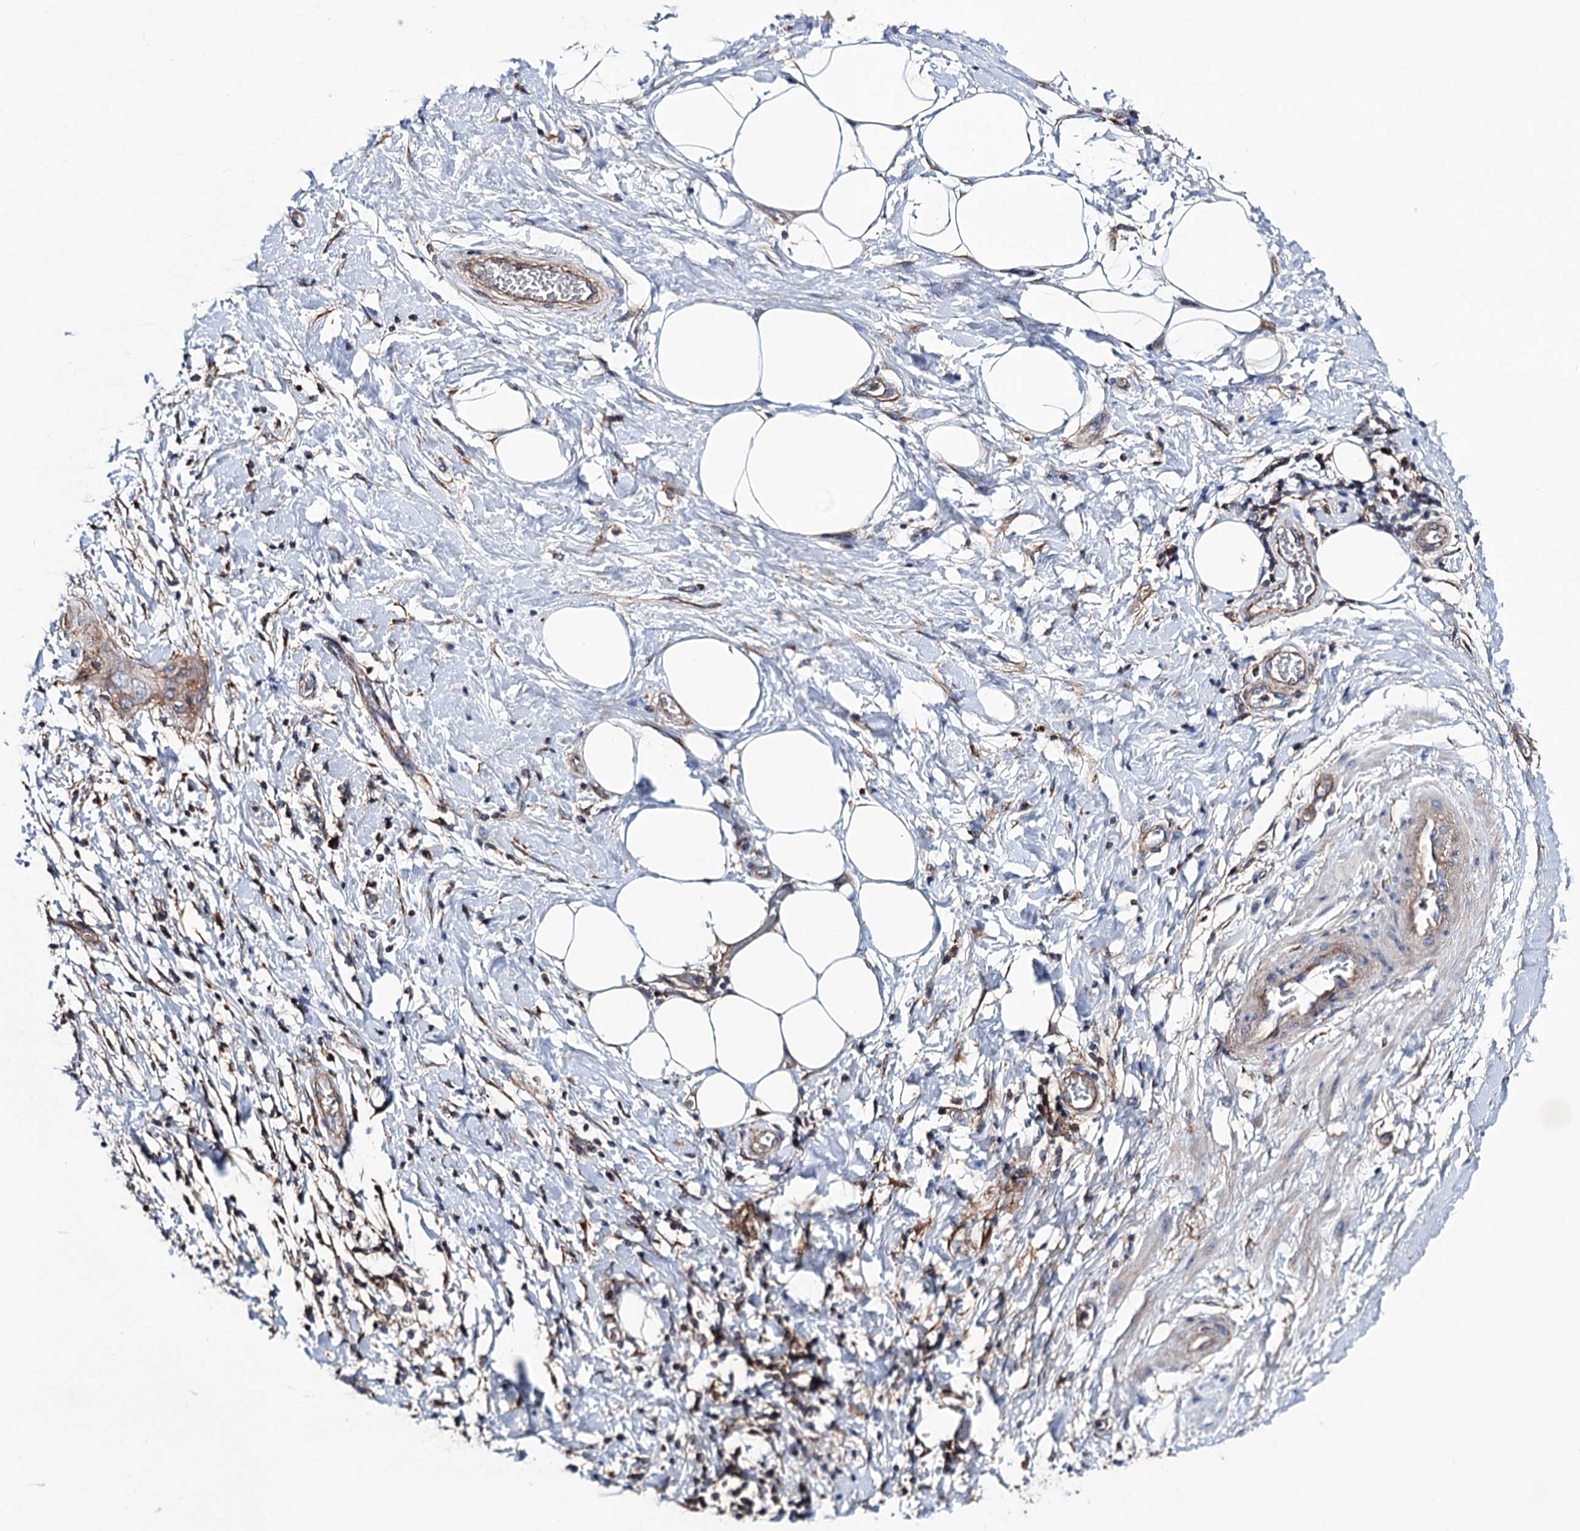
{"staining": {"intensity": "negative", "quantity": "none", "location": "none"}, "tissue": "adipose tissue", "cell_type": "Adipocytes", "image_type": "normal", "snomed": [{"axis": "morphology", "description": "Normal tissue, NOS"}, {"axis": "morphology", "description": "Adenocarcinoma, NOS"}, {"axis": "topography", "description": "Pancreas"}, {"axis": "topography", "description": "Peripheral nerve tissue"}], "caption": "DAB (3,3'-diaminobenzidine) immunohistochemical staining of unremarkable human adipose tissue displays no significant positivity in adipocytes. (IHC, brightfield microscopy, high magnification).", "gene": "DEF6", "patient": {"sex": "male", "age": 59}}